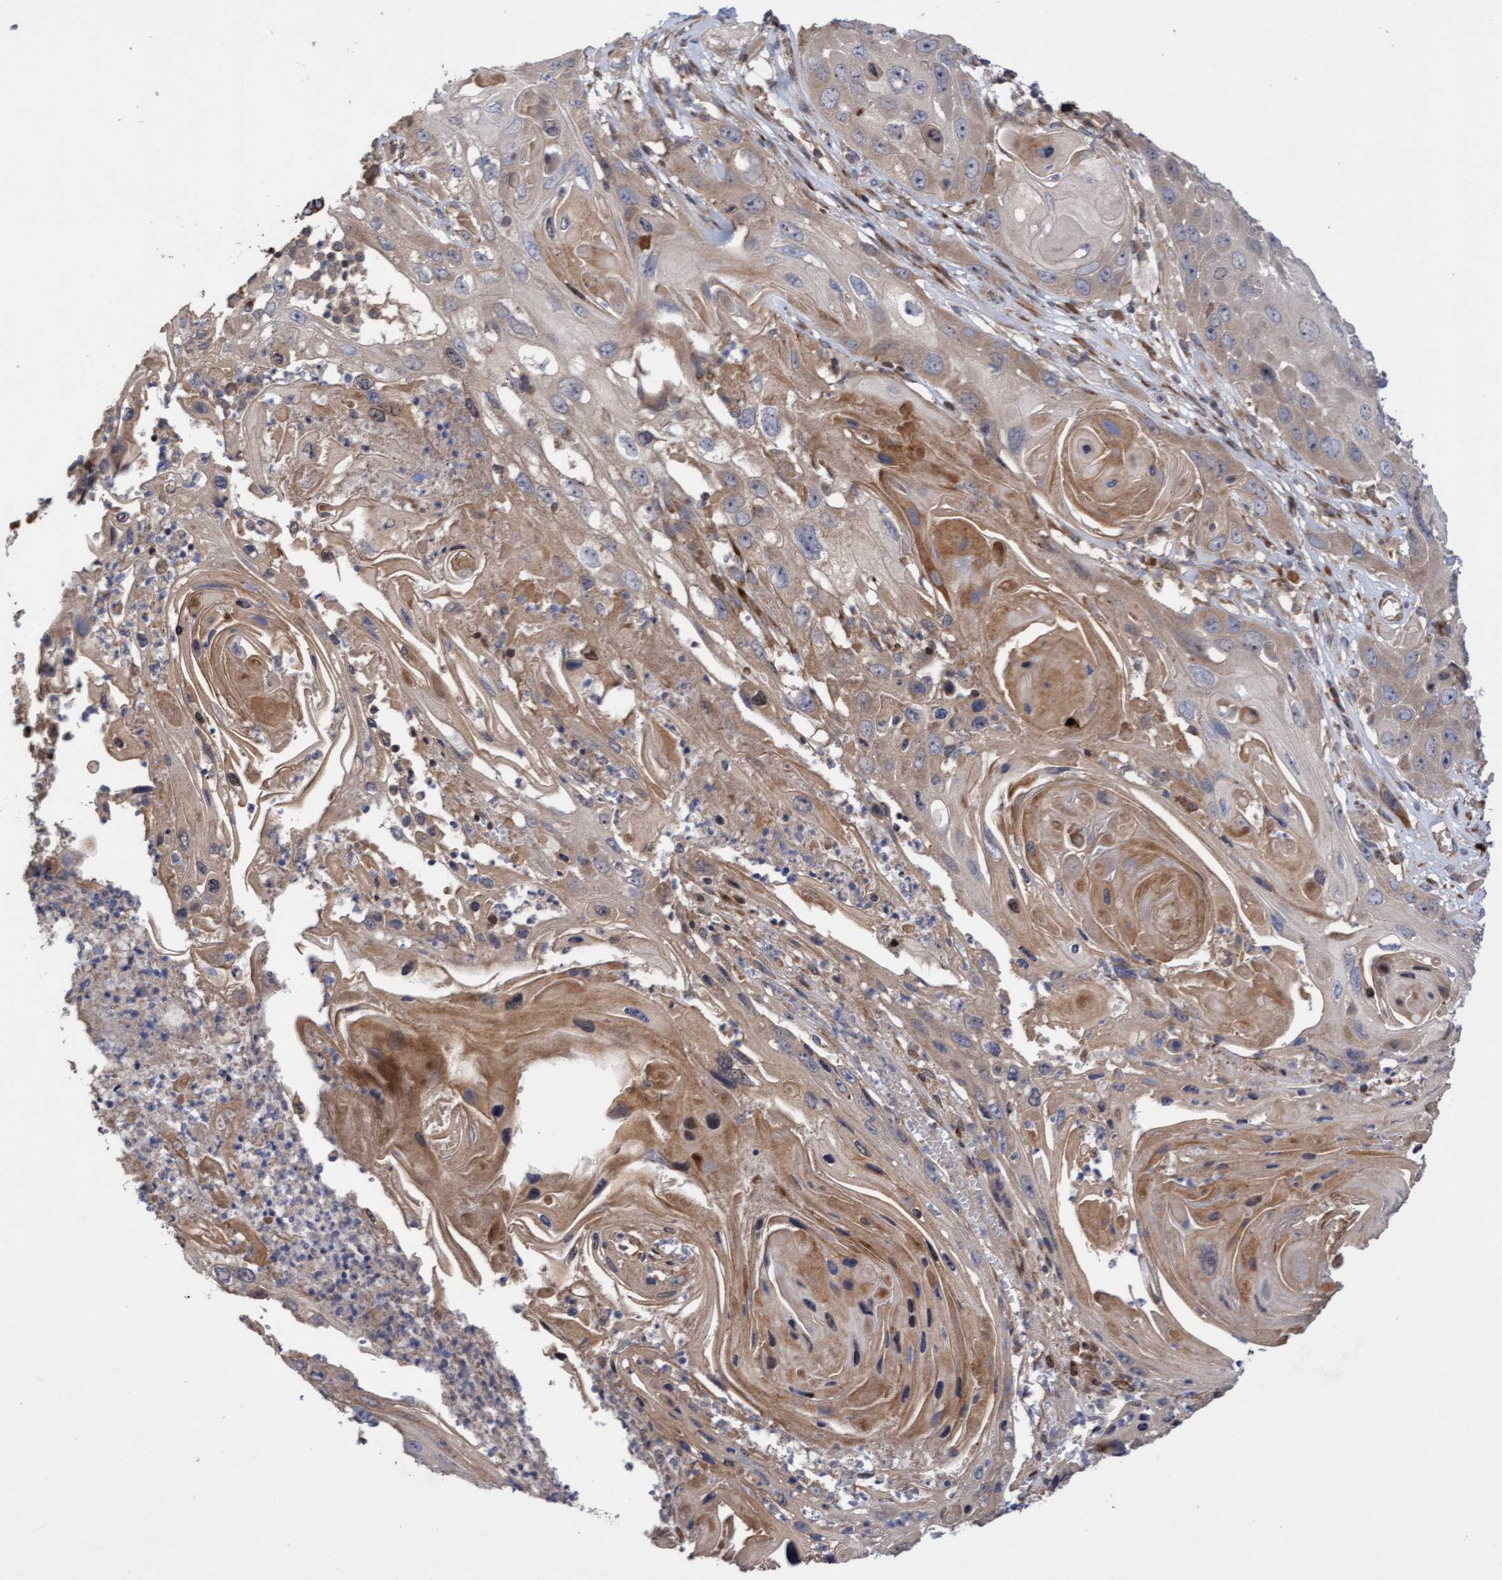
{"staining": {"intensity": "moderate", "quantity": "25%-75%", "location": "cytoplasmic/membranous"}, "tissue": "skin cancer", "cell_type": "Tumor cells", "image_type": "cancer", "snomed": [{"axis": "morphology", "description": "Squamous cell carcinoma, NOS"}, {"axis": "topography", "description": "Skin"}], "caption": "Immunohistochemical staining of human skin squamous cell carcinoma exhibits medium levels of moderate cytoplasmic/membranous protein expression in about 25%-75% of tumor cells. Immunohistochemistry (ihc) stains the protein of interest in brown and the nuclei are stained blue.", "gene": "ELP5", "patient": {"sex": "male", "age": 55}}